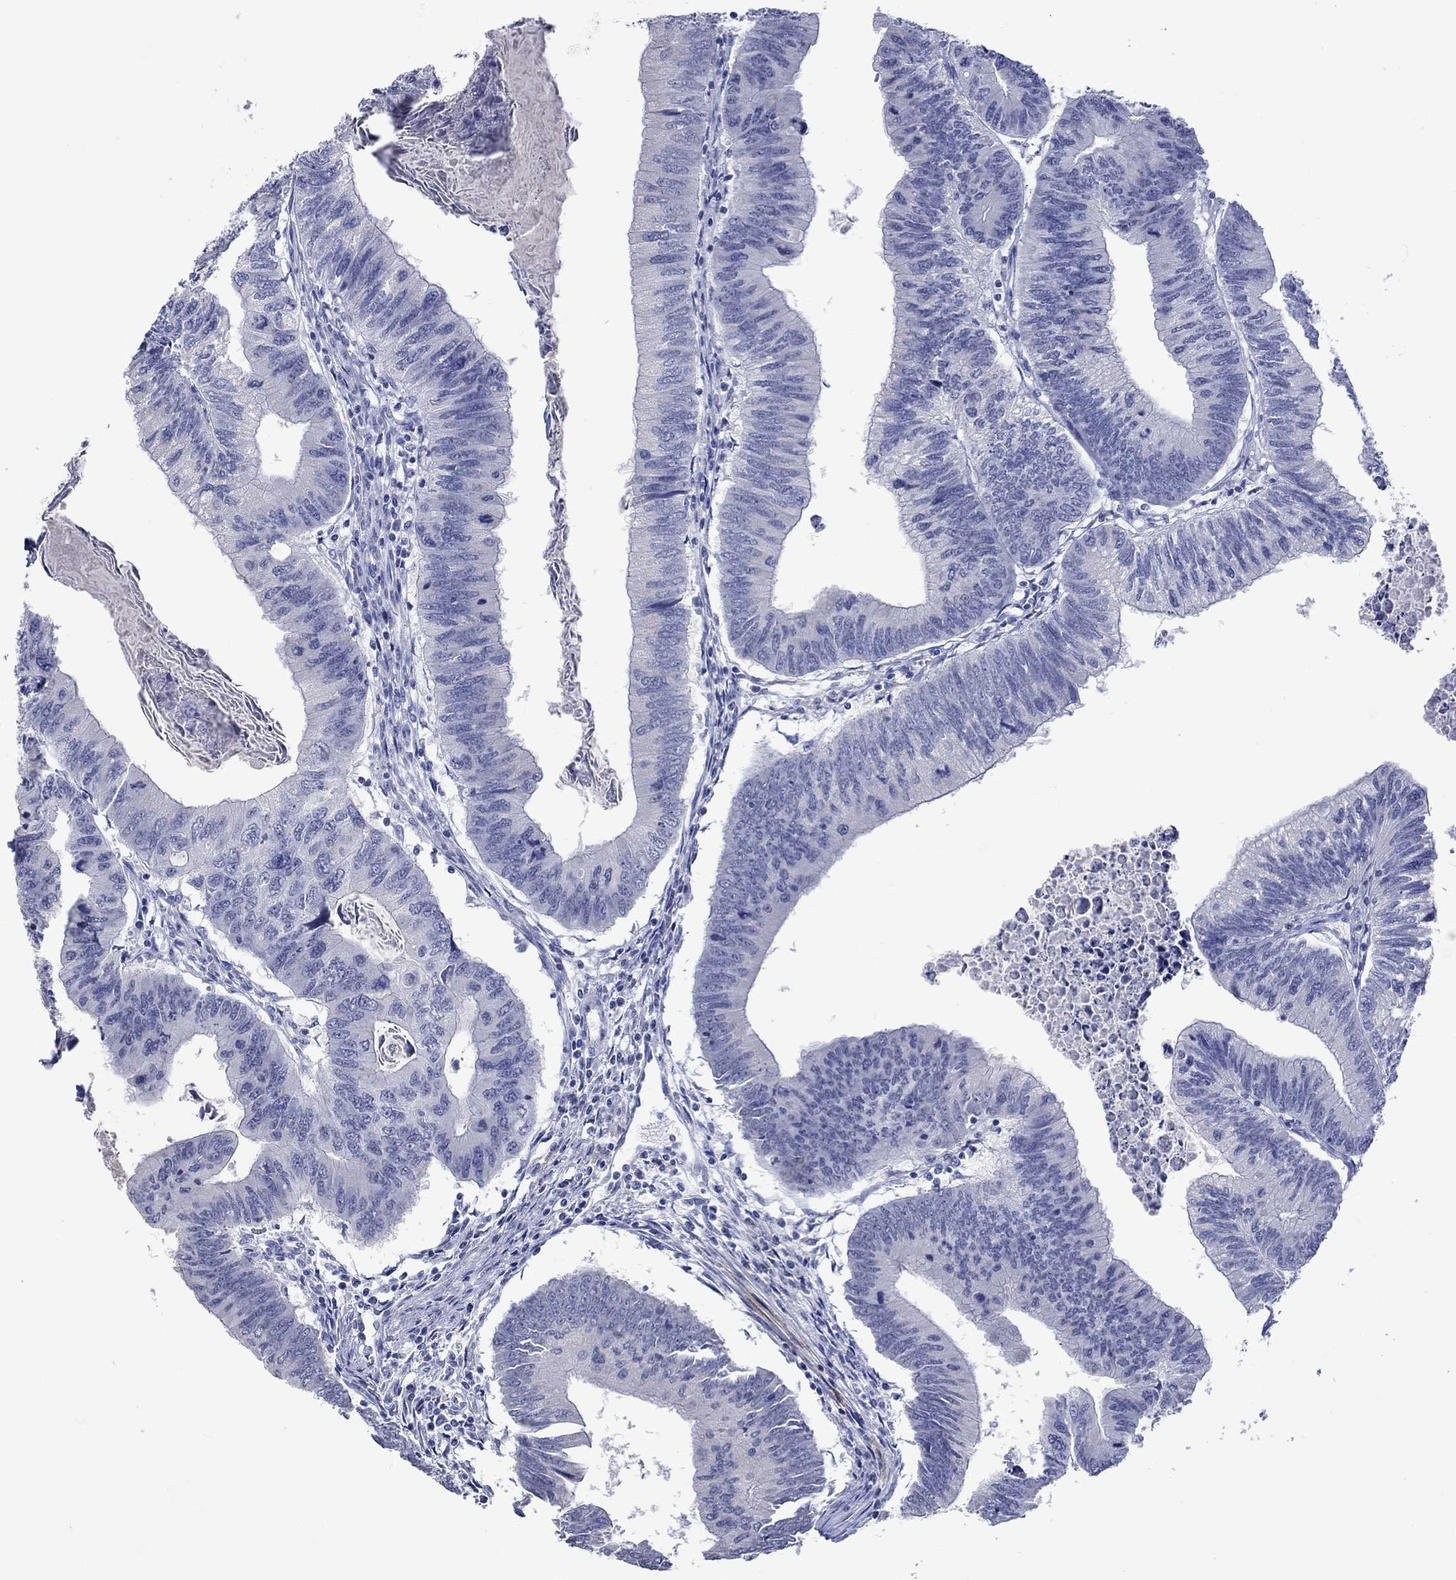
{"staining": {"intensity": "negative", "quantity": "none", "location": "none"}, "tissue": "colorectal cancer", "cell_type": "Tumor cells", "image_type": "cancer", "snomed": [{"axis": "morphology", "description": "Adenocarcinoma, NOS"}, {"axis": "topography", "description": "Colon"}], "caption": "Immunohistochemical staining of human colorectal cancer (adenocarcinoma) shows no significant positivity in tumor cells.", "gene": "CRYAB", "patient": {"sex": "male", "age": 53}}